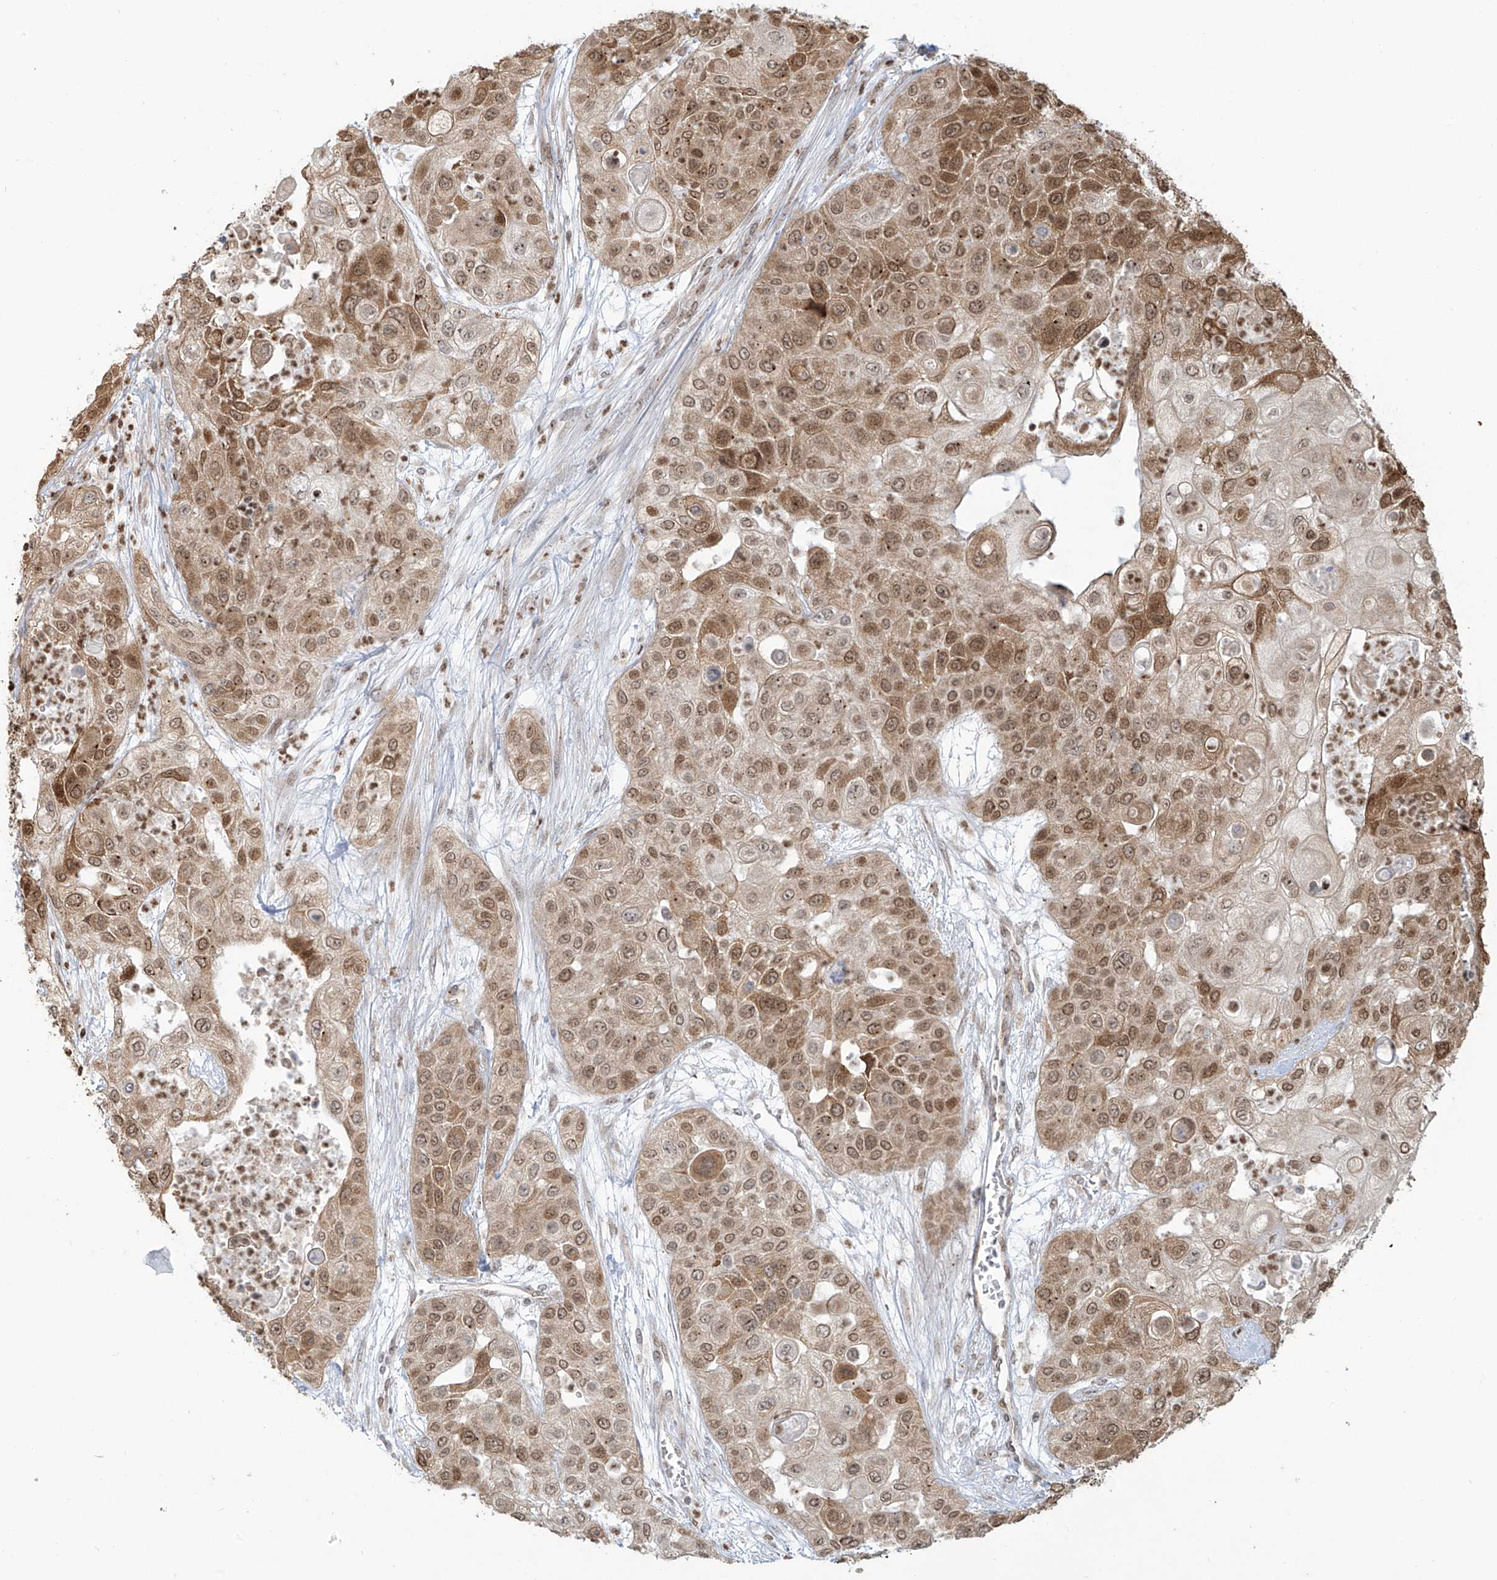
{"staining": {"intensity": "moderate", "quantity": ">75%", "location": "cytoplasmic/membranous,nuclear"}, "tissue": "urothelial cancer", "cell_type": "Tumor cells", "image_type": "cancer", "snomed": [{"axis": "morphology", "description": "Urothelial carcinoma, High grade"}, {"axis": "topography", "description": "Urinary bladder"}], "caption": "Brown immunohistochemical staining in urothelial cancer demonstrates moderate cytoplasmic/membranous and nuclear staining in about >75% of tumor cells.", "gene": "VMP1", "patient": {"sex": "female", "age": 79}}